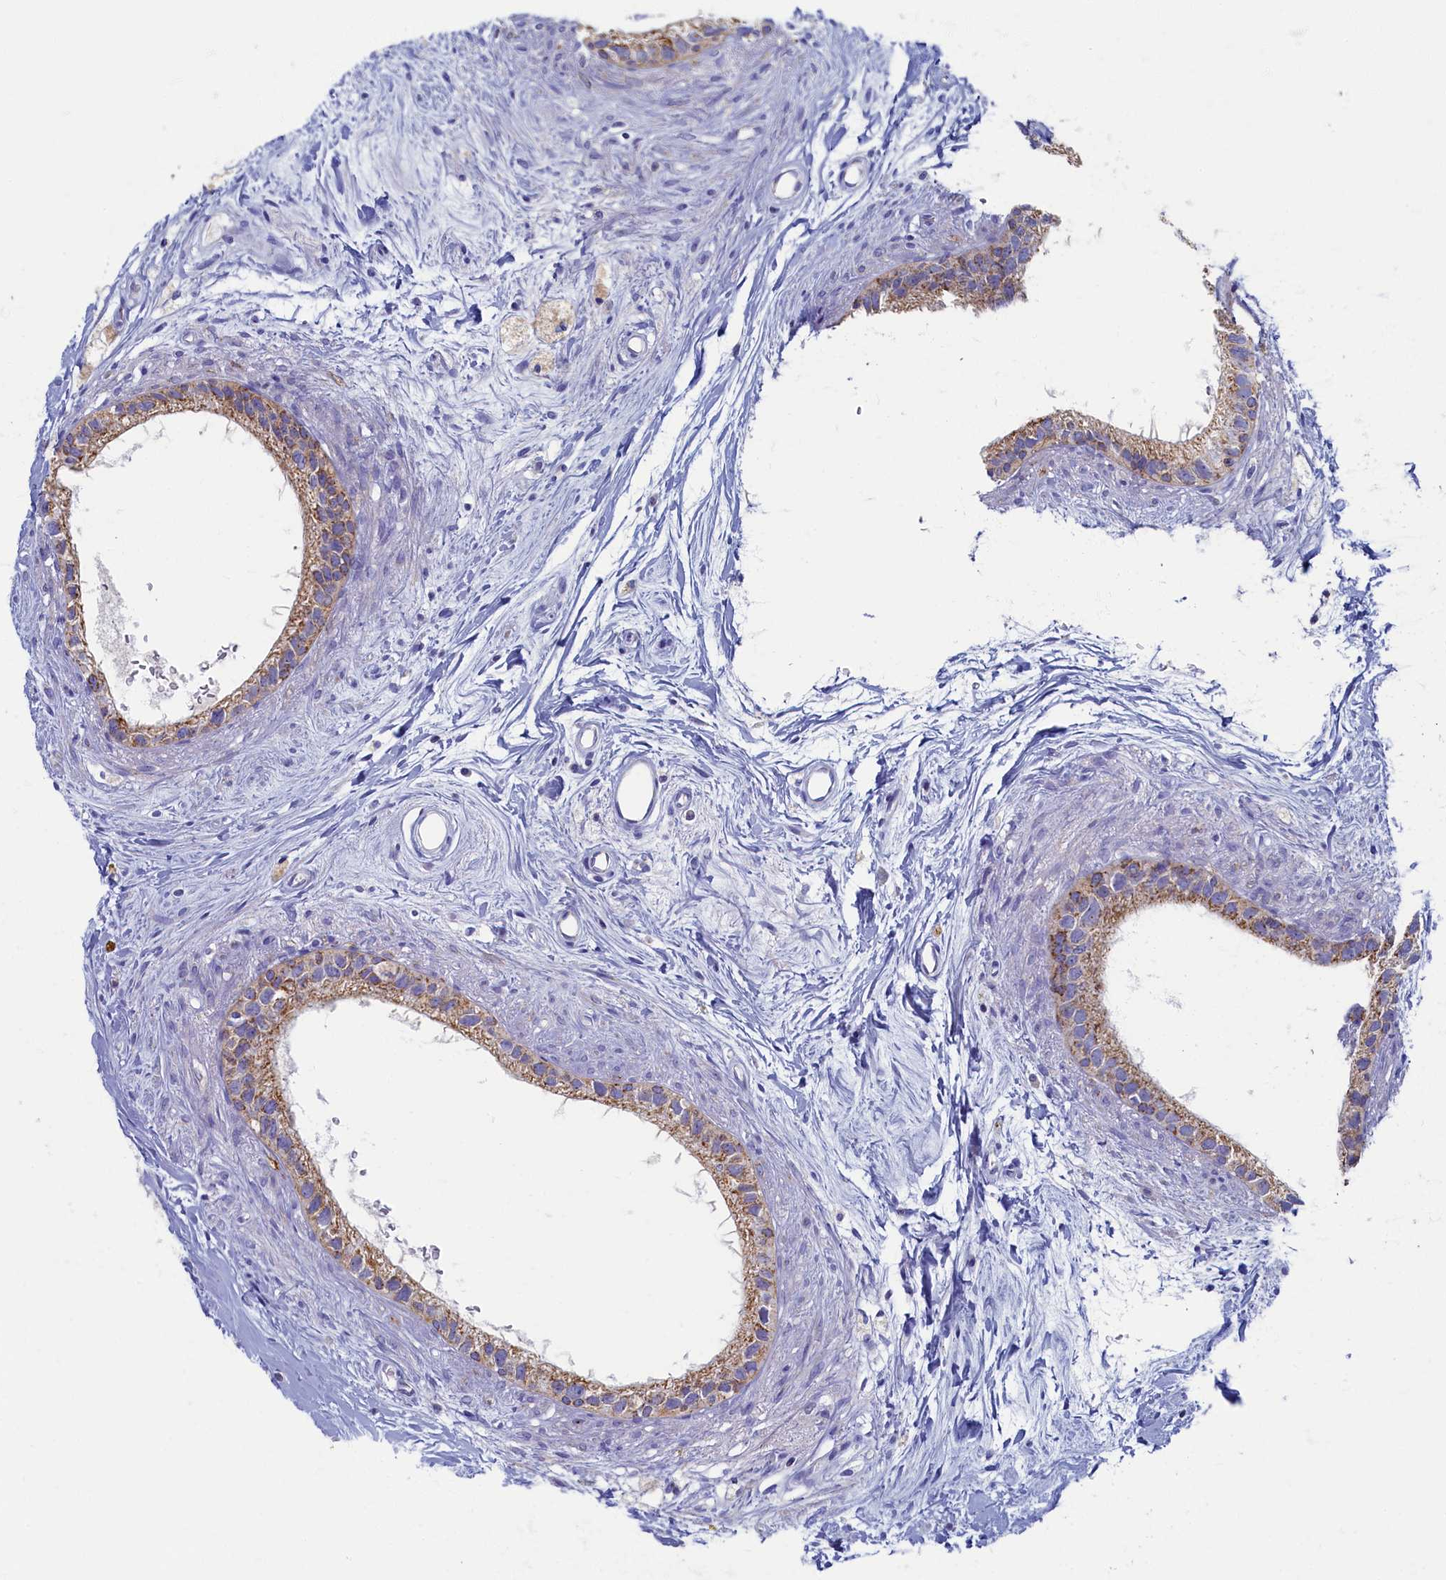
{"staining": {"intensity": "moderate", "quantity": "25%-75%", "location": "cytoplasmic/membranous"}, "tissue": "epididymis", "cell_type": "Glandular cells", "image_type": "normal", "snomed": [{"axis": "morphology", "description": "Normal tissue, NOS"}, {"axis": "topography", "description": "Epididymis"}], "caption": "Epididymis stained with a protein marker reveals moderate staining in glandular cells.", "gene": "OCIAD2", "patient": {"sex": "male", "age": 80}}